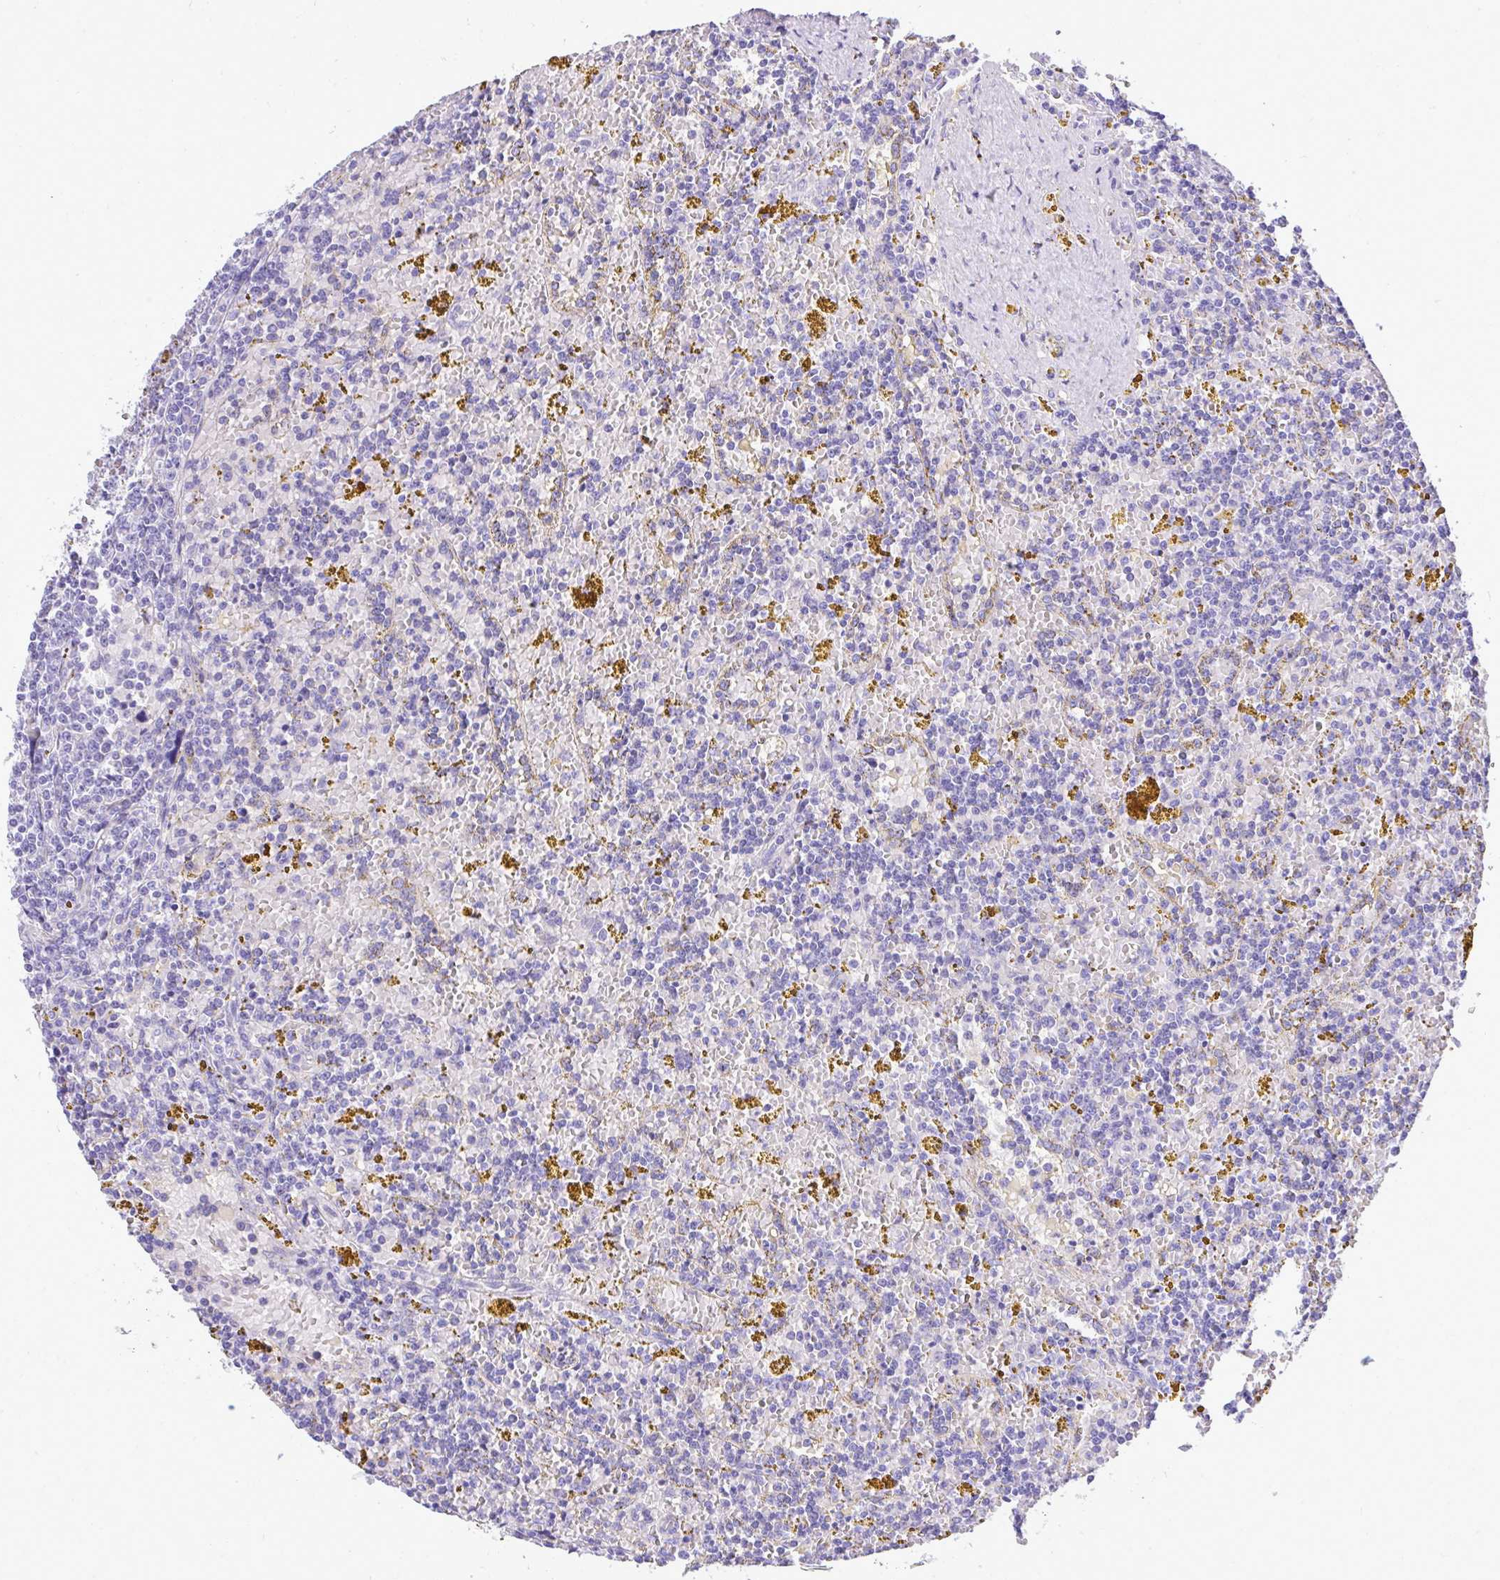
{"staining": {"intensity": "negative", "quantity": "none", "location": "none"}, "tissue": "lymphoma", "cell_type": "Tumor cells", "image_type": "cancer", "snomed": [{"axis": "morphology", "description": "Malignant lymphoma, non-Hodgkin's type, Low grade"}, {"axis": "topography", "description": "Spleen"}, {"axis": "topography", "description": "Lymph node"}], "caption": "The immunohistochemistry (IHC) histopathology image has no significant positivity in tumor cells of malignant lymphoma, non-Hodgkin's type (low-grade) tissue. Brightfield microscopy of immunohistochemistry stained with DAB (brown) and hematoxylin (blue), captured at high magnification.", "gene": "HRG", "patient": {"sex": "female", "age": 66}}